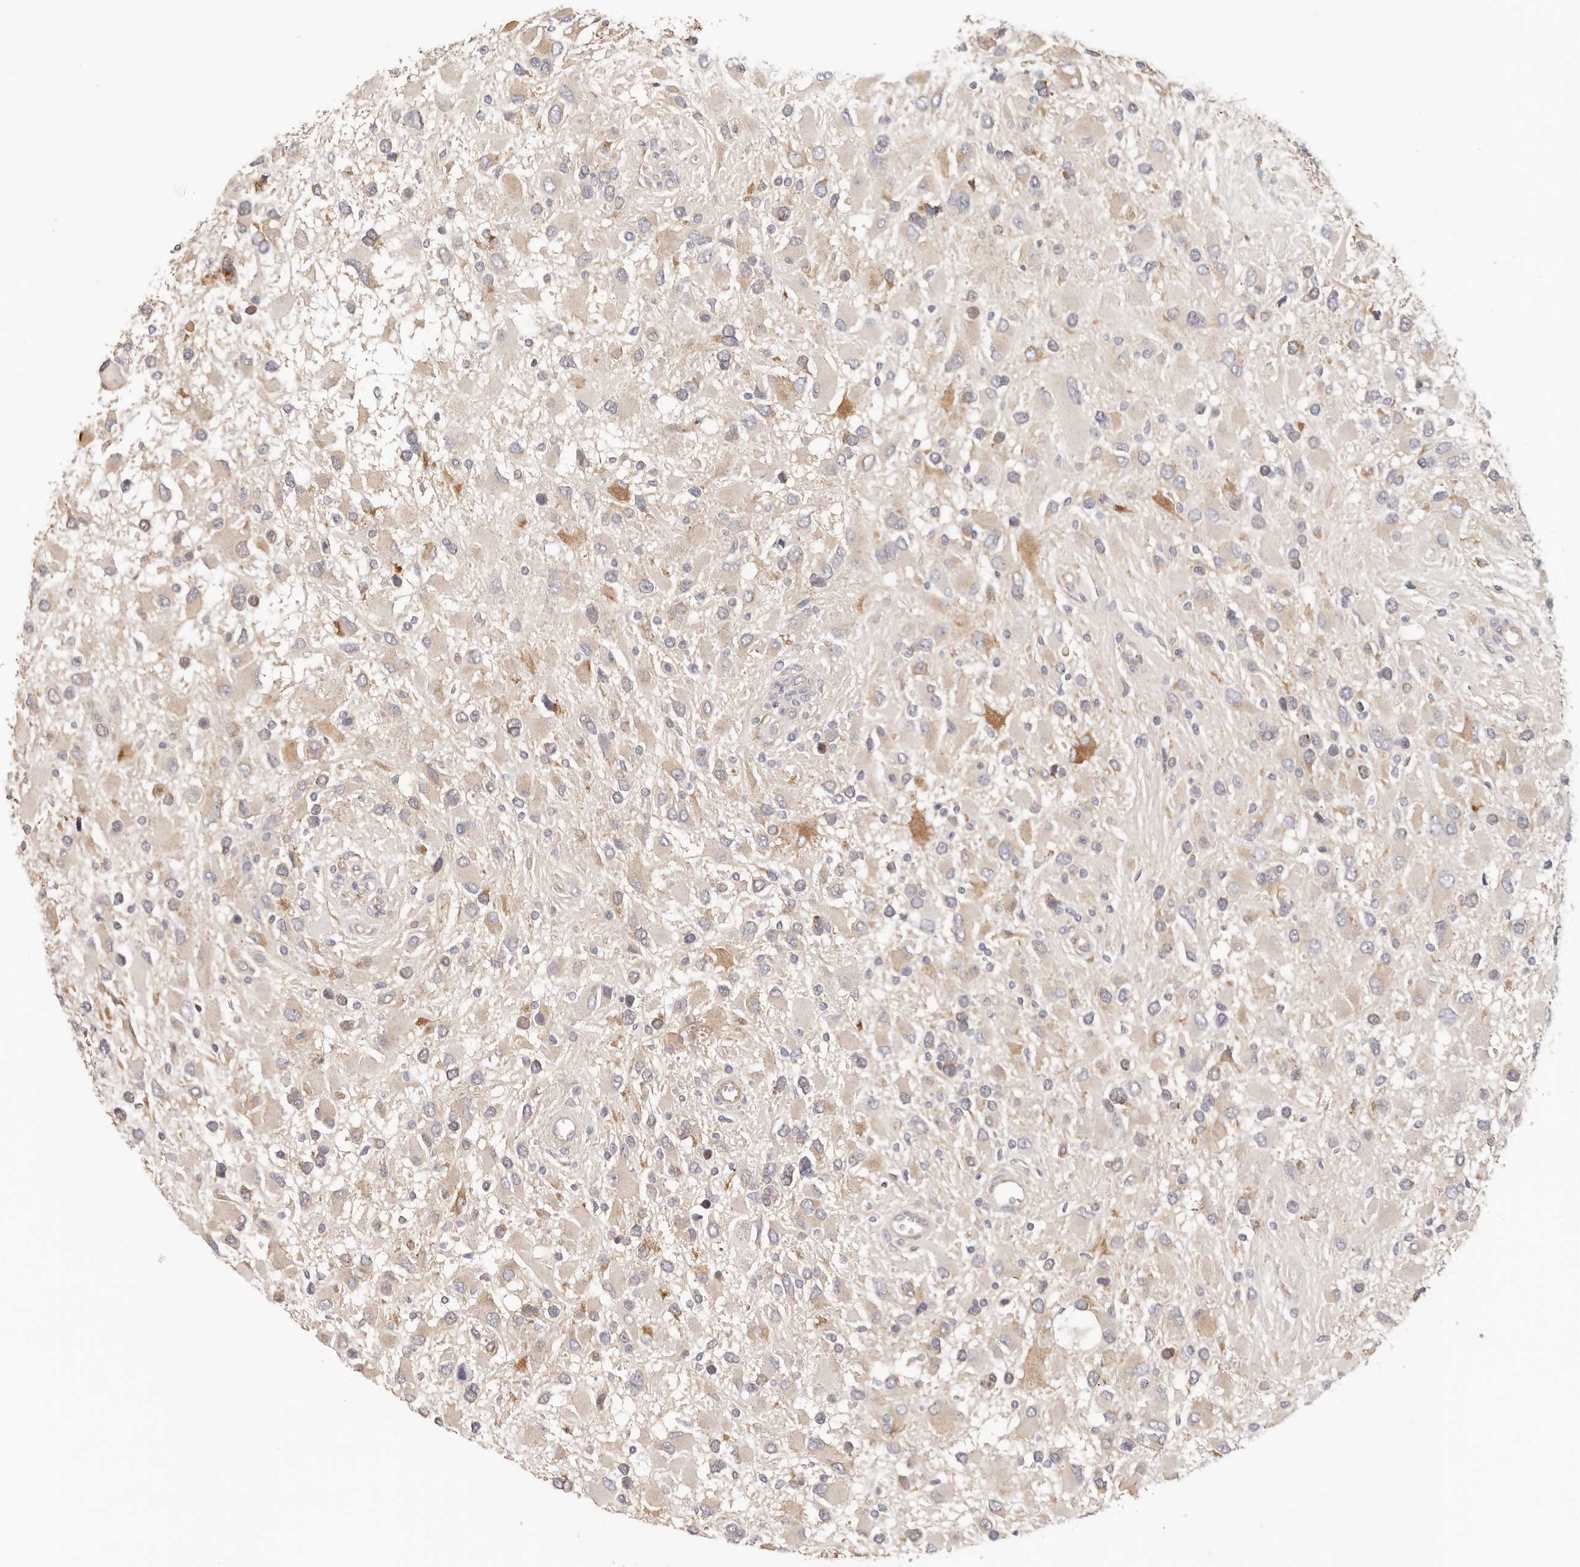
{"staining": {"intensity": "moderate", "quantity": "<25%", "location": "cytoplasmic/membranous"}, "tissue": "glioma", "cell_type": "Tumor cells", "image_type": "cancer", "snomed": [{"axis": "morphology", "description": "Glioma, malignant, High grade"}, {"axis": "topography", "description": "Brain"}], "caption": "Brown immunohistochemical staining in malignant glioma (high-grade) exhibits moderate cytoplasmic/membranous expression in about <25% of tumor cells. Using DAB (brown) and hematoxylin (blue) stains, captured at high magnification using brightfield microscopy.", "gene": "AFDN", "patient": {"sex": "male", "age": 53}}